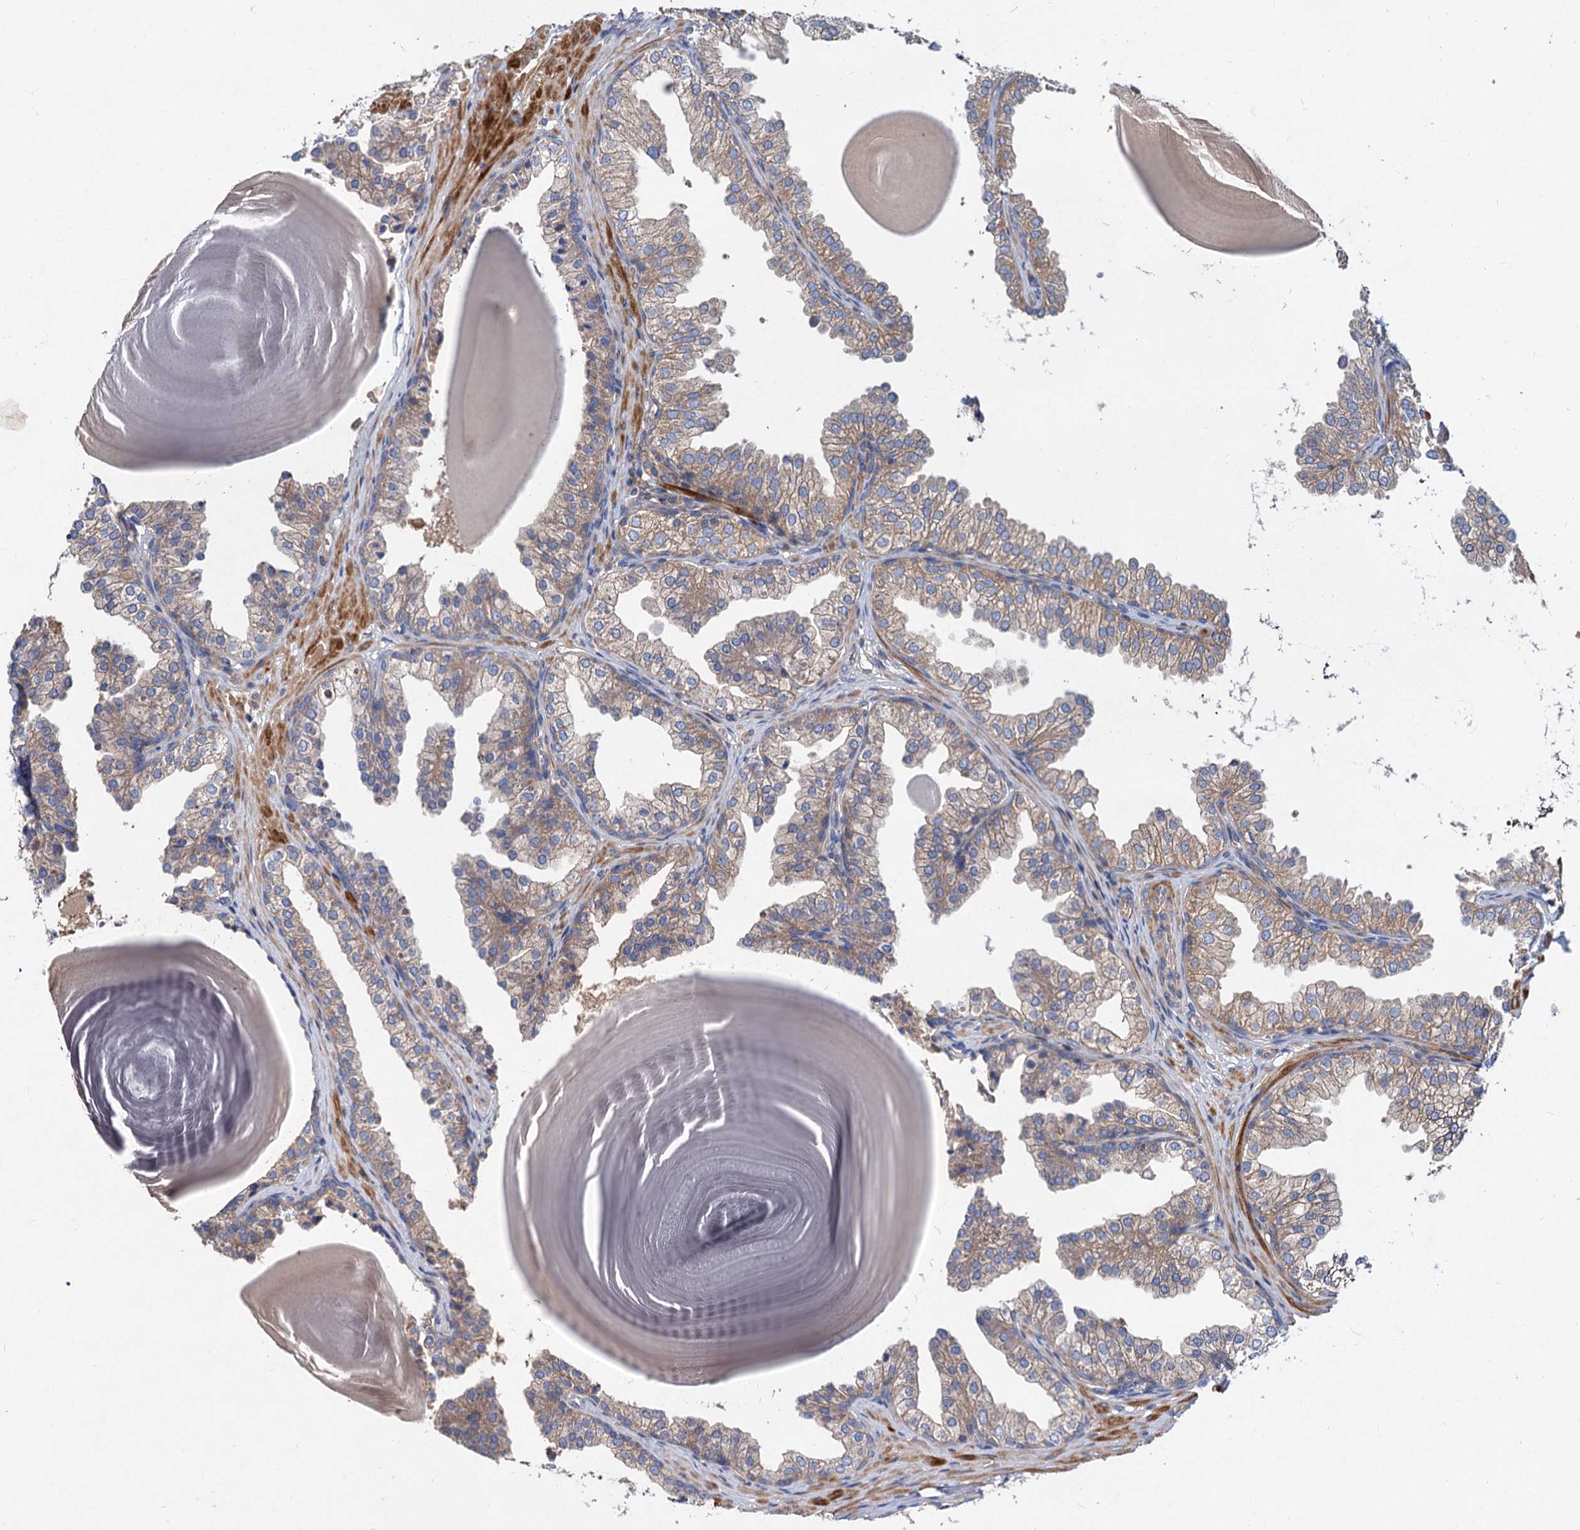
{"staining": {"intensity": "weak", "quantity": ">75%", "location": "cytoplasmic/membranous"}, "tissue": "prostate", "cell_type": "Glandular cells", "image_type": "normal", "snomed": [{"axis": "morphology", "description": "Normal tissue, NOS"}, {"axis": "topography", "description": "Prostate"}], "caption": "A high-resolution micrograph shows immunohistochemistry staining of unremarkable prostate, which displays weak cytoplasmic/membranous positivity in approximately >75% of glandular cells. Using DAB (brown) and hematoxylin (blue) stains, captured at high magnification using brightfield microscopy.", "gene": "ALKBH7", "patient": {"sex": "male", "age": 48}}